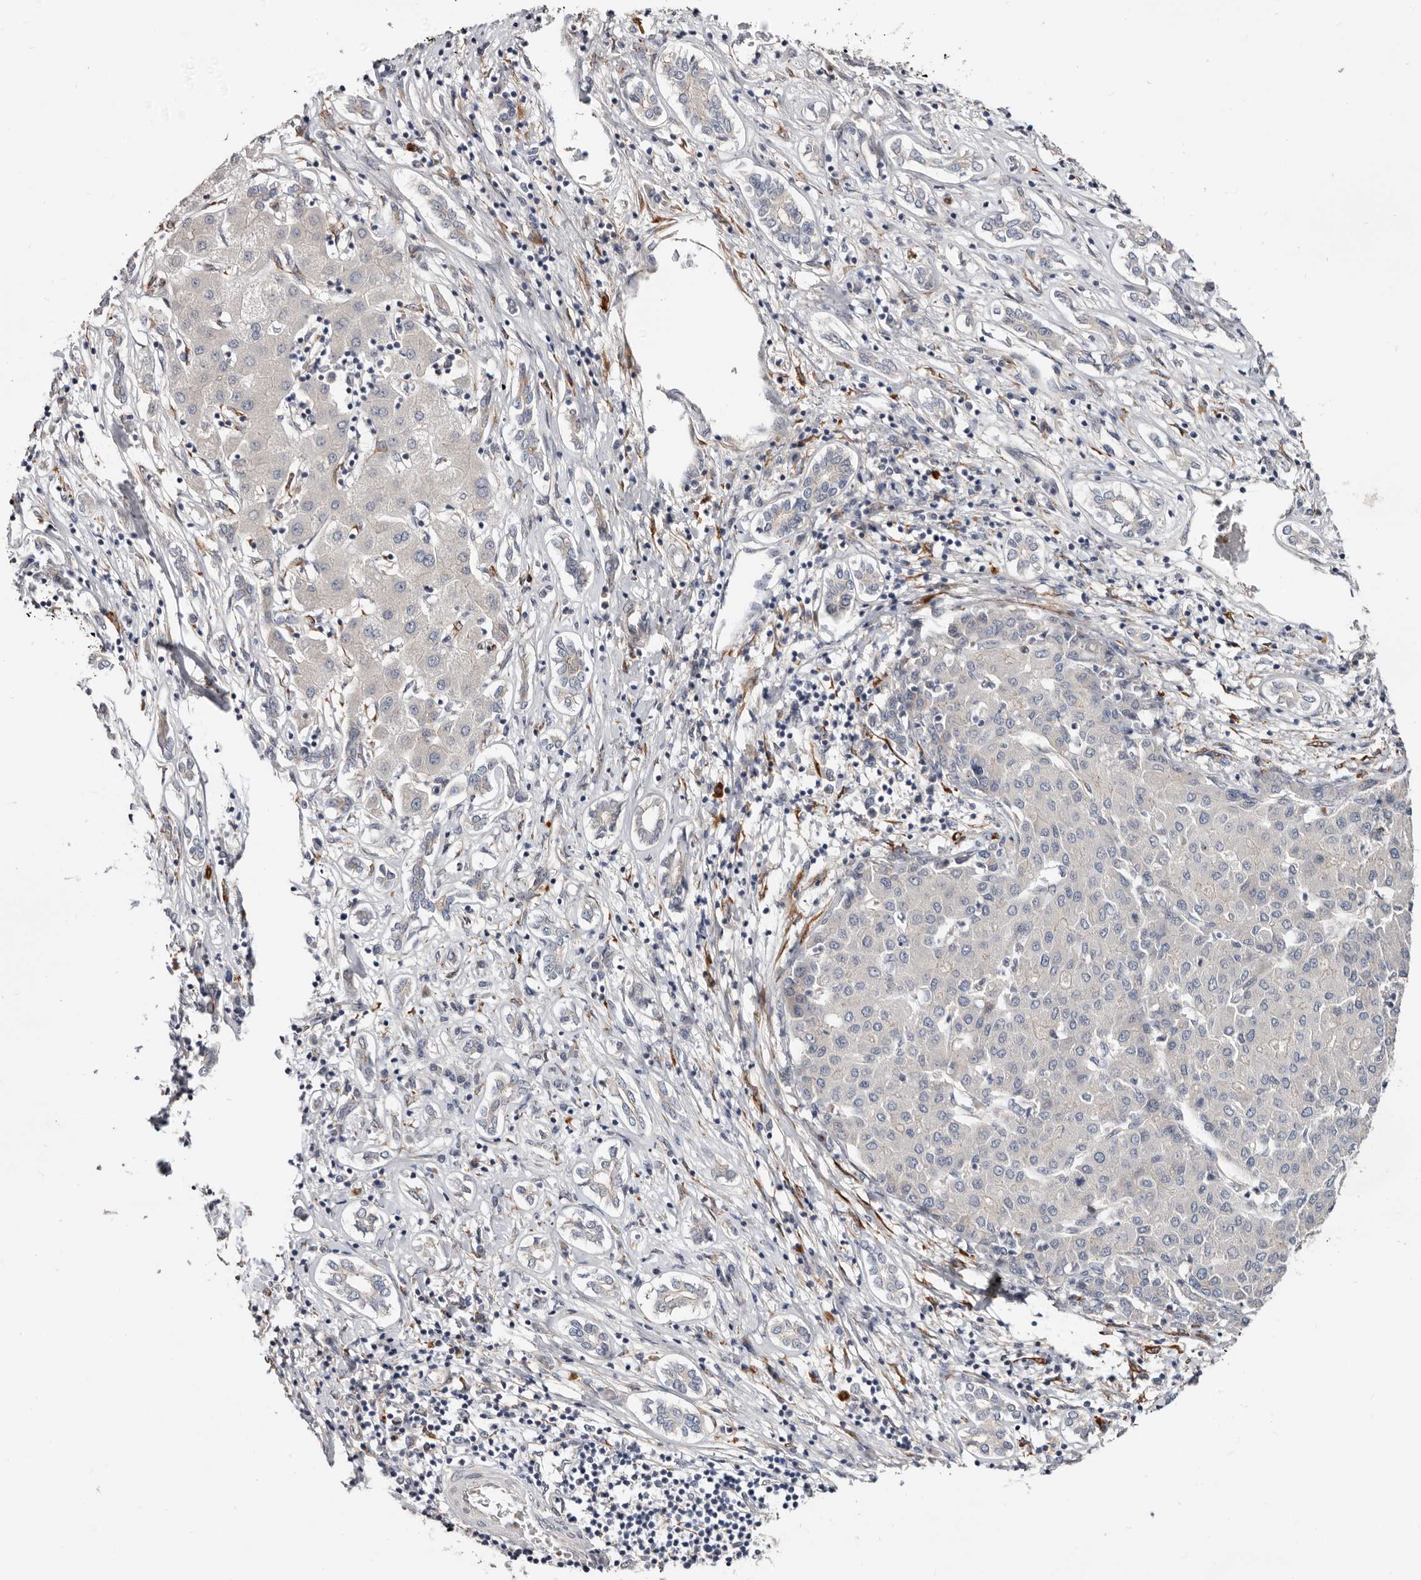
{"staining": {"intensity": "negative", "quantity": "none", "location": "none"}, "tissue": "liver cancer", "cell_type": "Tumor cells", "image_type": "cancer", "snomed": [{"axis": "morphology", "description": "Carcinoma, Hepatocellular, NOS"}, {"axis": "topography", "description": "Liver"}], "caption": "A micrograph of human hepatocellular carcinoma (liver) is negative for staining in tumor cells.", "gene": "USH1C", "patient": {"sex": "male", "age": 65}}